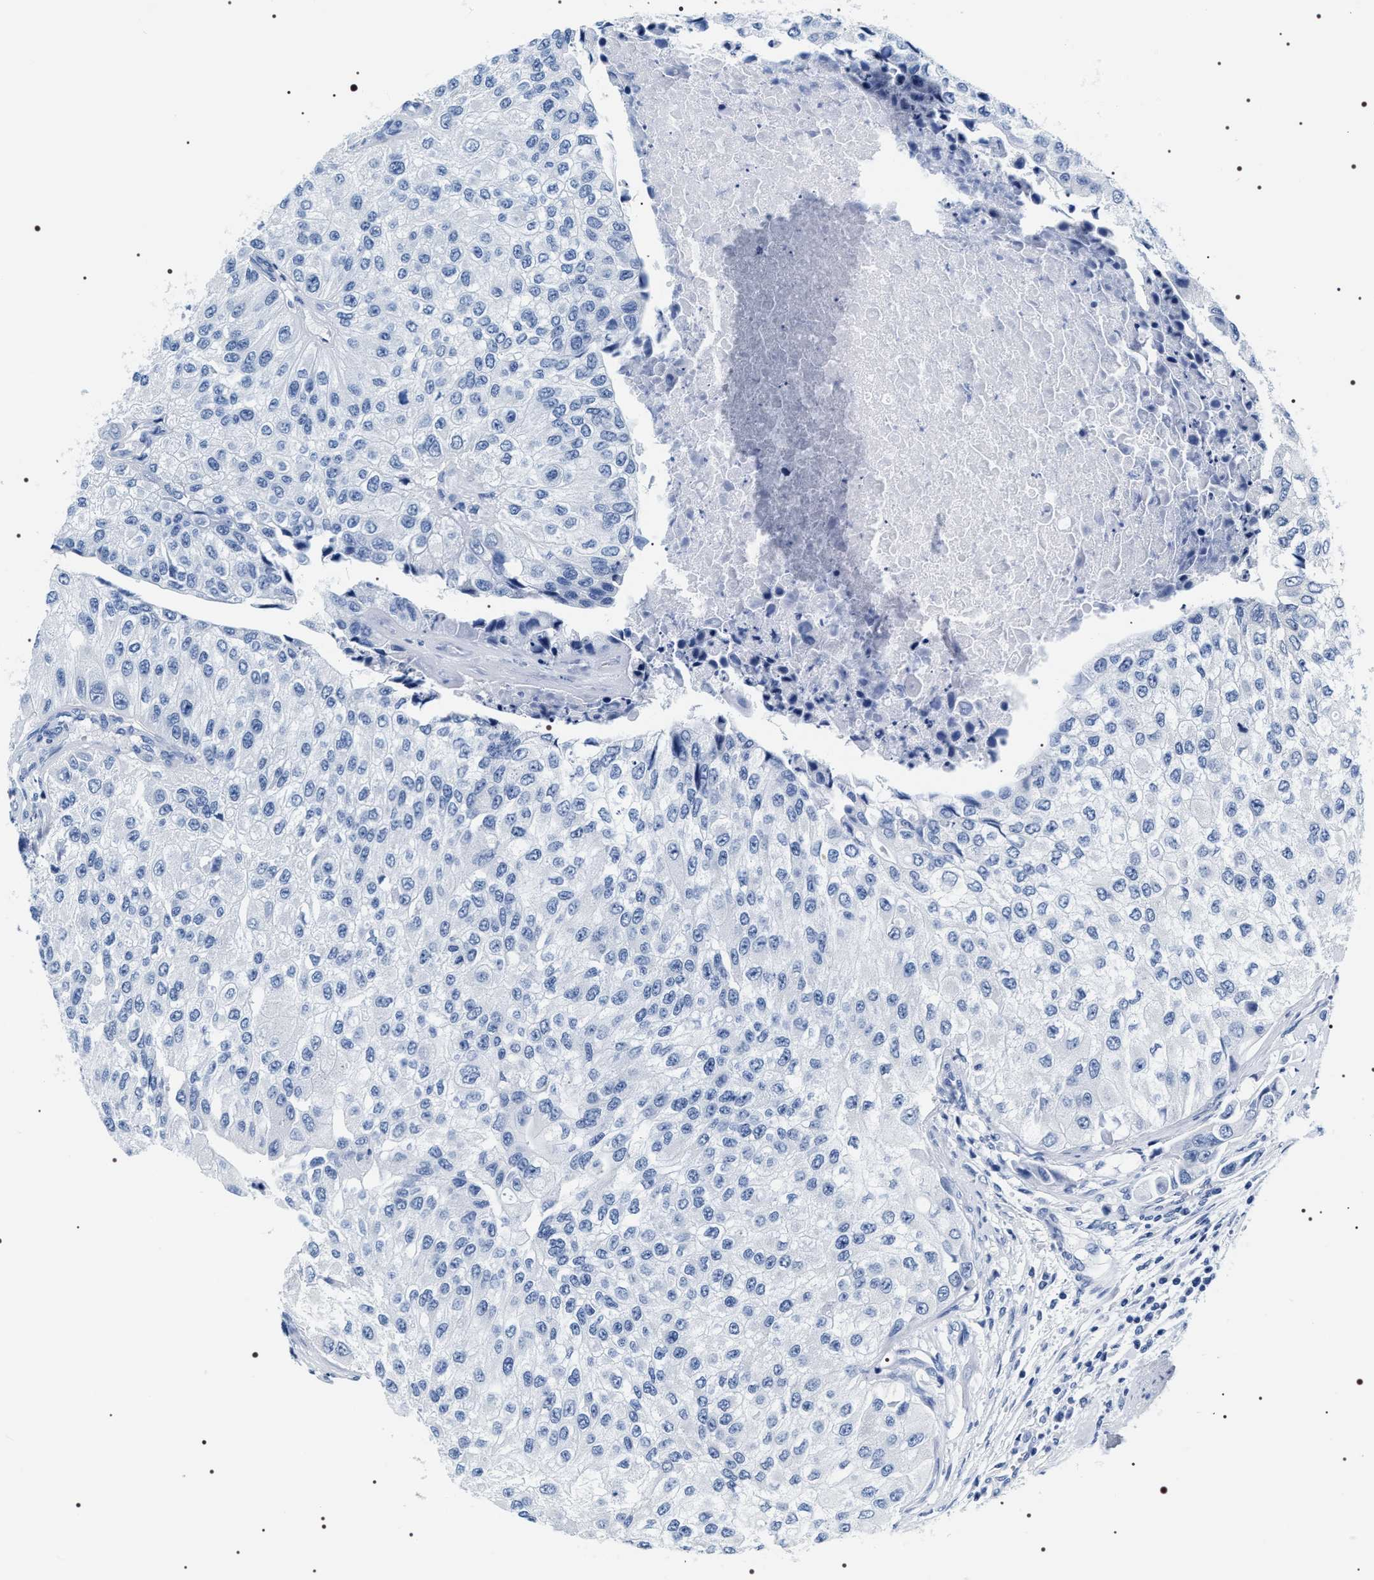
{"staining": {"intensity": "negative", "quantity": "none", "location": "none"}, "tissue": "urothelial cancer", "cell_type": "Tumor cells", "image_type": "cancer", "snomed": [{"axis": "morphology", "description": "Urothelial carcinoma, High grade"}, {"axis": "topography", "description": "Kidney"}, {"axis": "topography", "description": "Urinary bladder"}], "caption": "This is an immunohistochemistry (IHC) histopathology image of urothelial cancer. There is no staining in tumor cells.", "gene": "ADH4", "patient": {"sex": "male", "age": 77}}